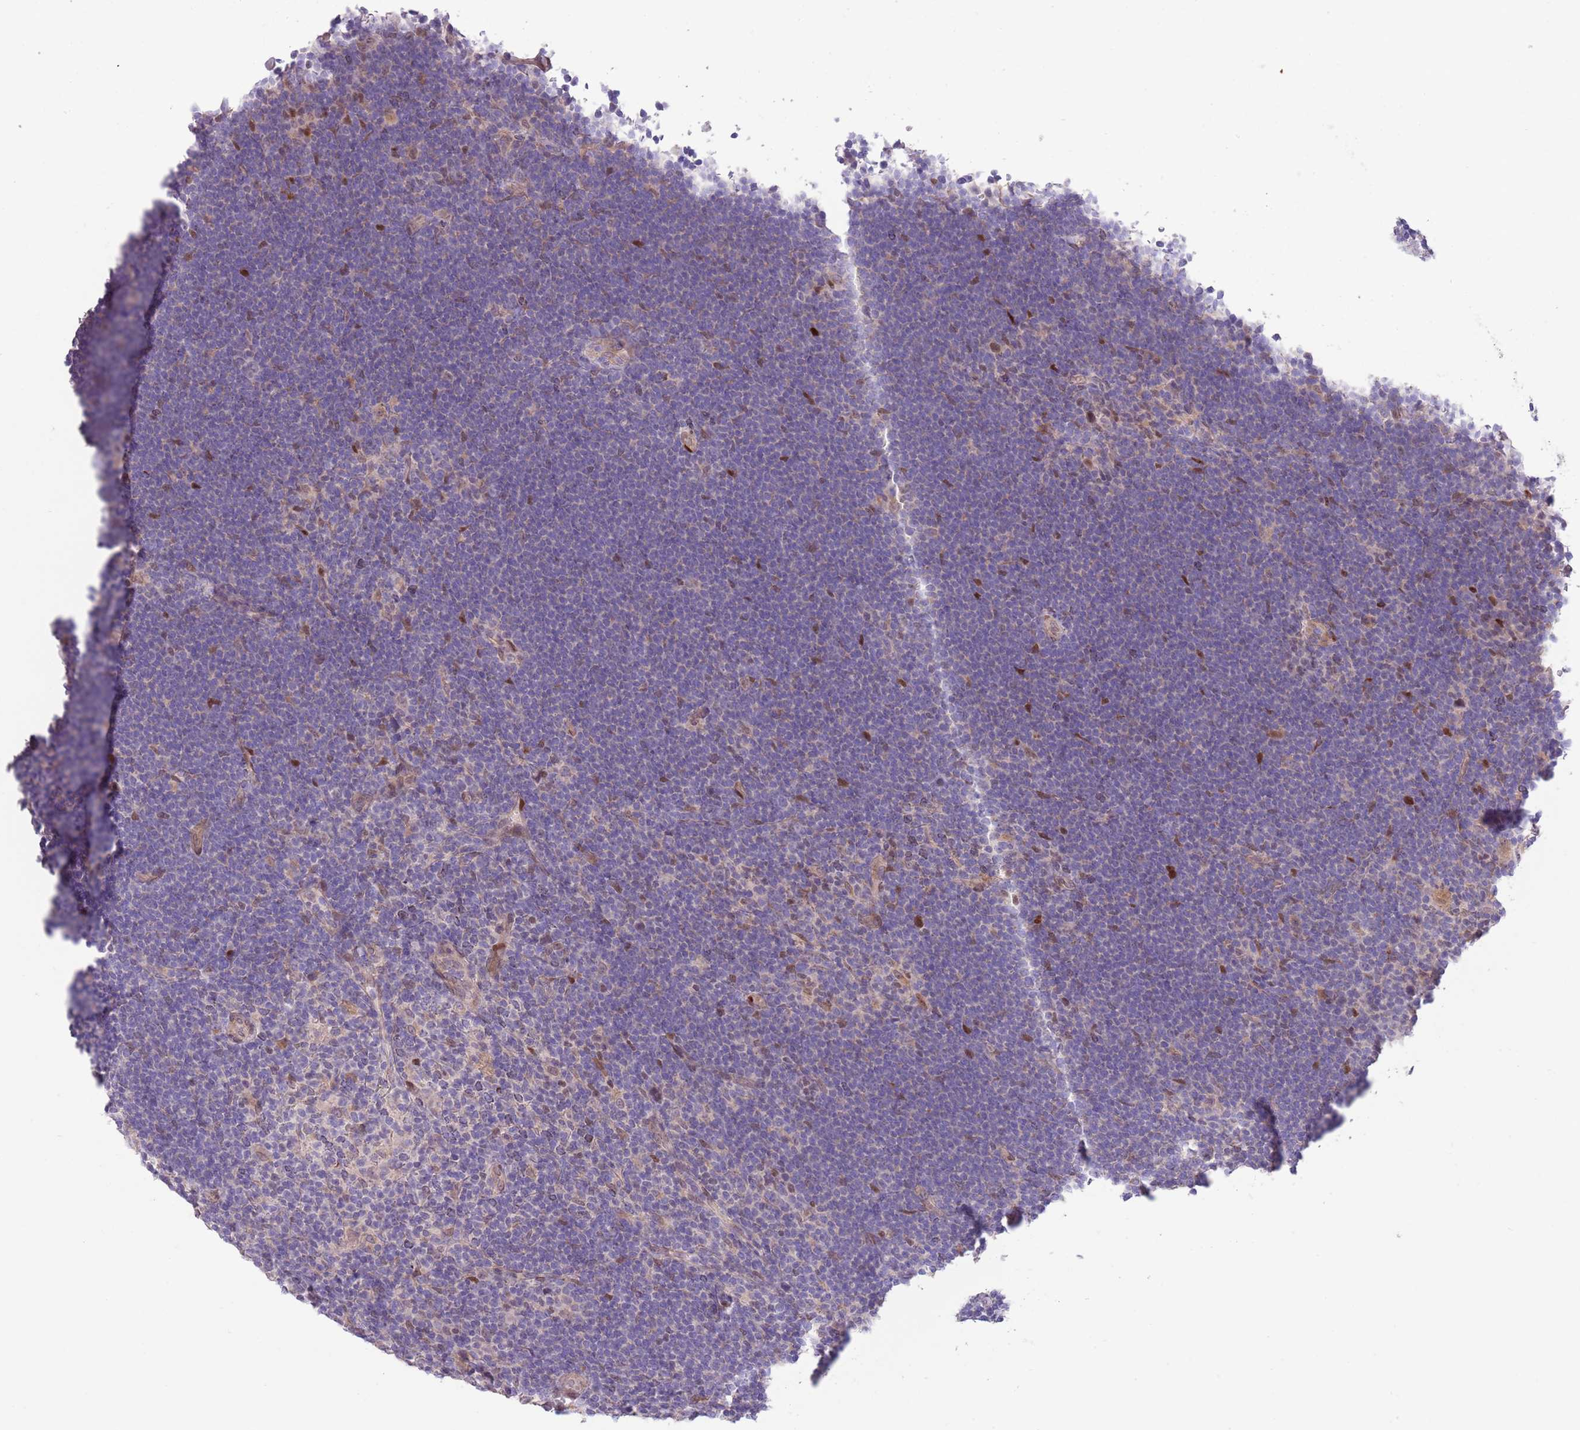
{"staining": {"intensity": "negative", "quantity": "none", "location": "none"}, "tissue": "lymphoma", "cell_type": "Tumor cells", "image_type": "cancer", "snomed": [{"axis": "morphology", "description": "Hodgkin's disease, NOS"}, {"axis": "topography", "description": "Lymph node"}], "caption": "Tumor cells show no significant staining in Hodgkin's disease.", "gene": "CCND2", "patient": {"sex": "female", "age": 57}}